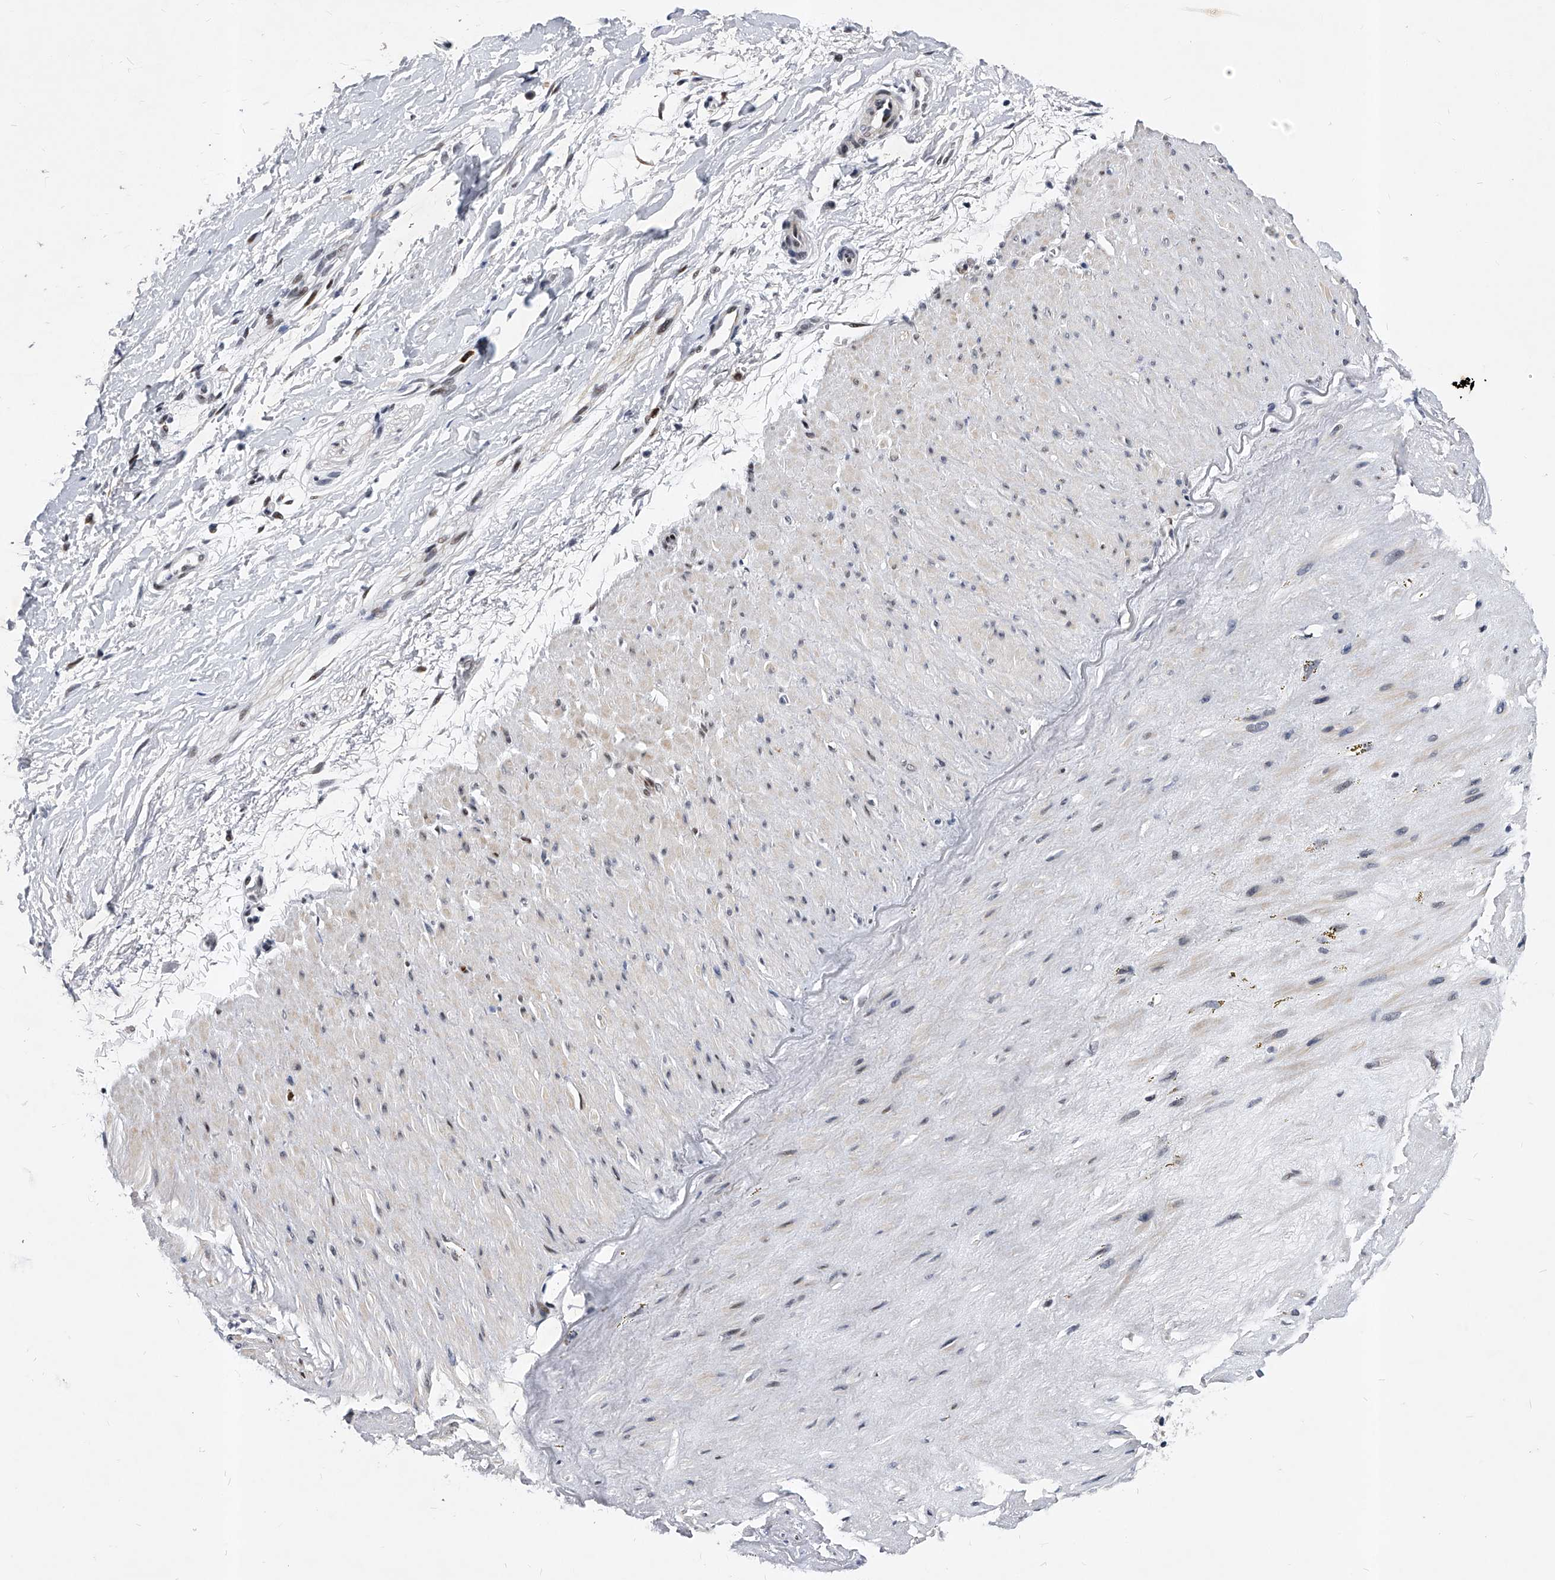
{"staining": {"intensity": "negative", "quantity": "none", "location": "none"}, "tissue": "adipose tissue", "cell_type": "Adipocytes", "image_type": "normal", "snomed": [{"axis": "morphology", "description": "Normal tissue, NOS"}, {"axis": "topography", "description": "Soft tissue"}], "caption": "A high-resolution histopathology image shows IHC staining of benign adipose tissue, which displays no significant staining in adipocytes.", "gene": "TESK2", "patient": {"sex": "male", "age": 72}}